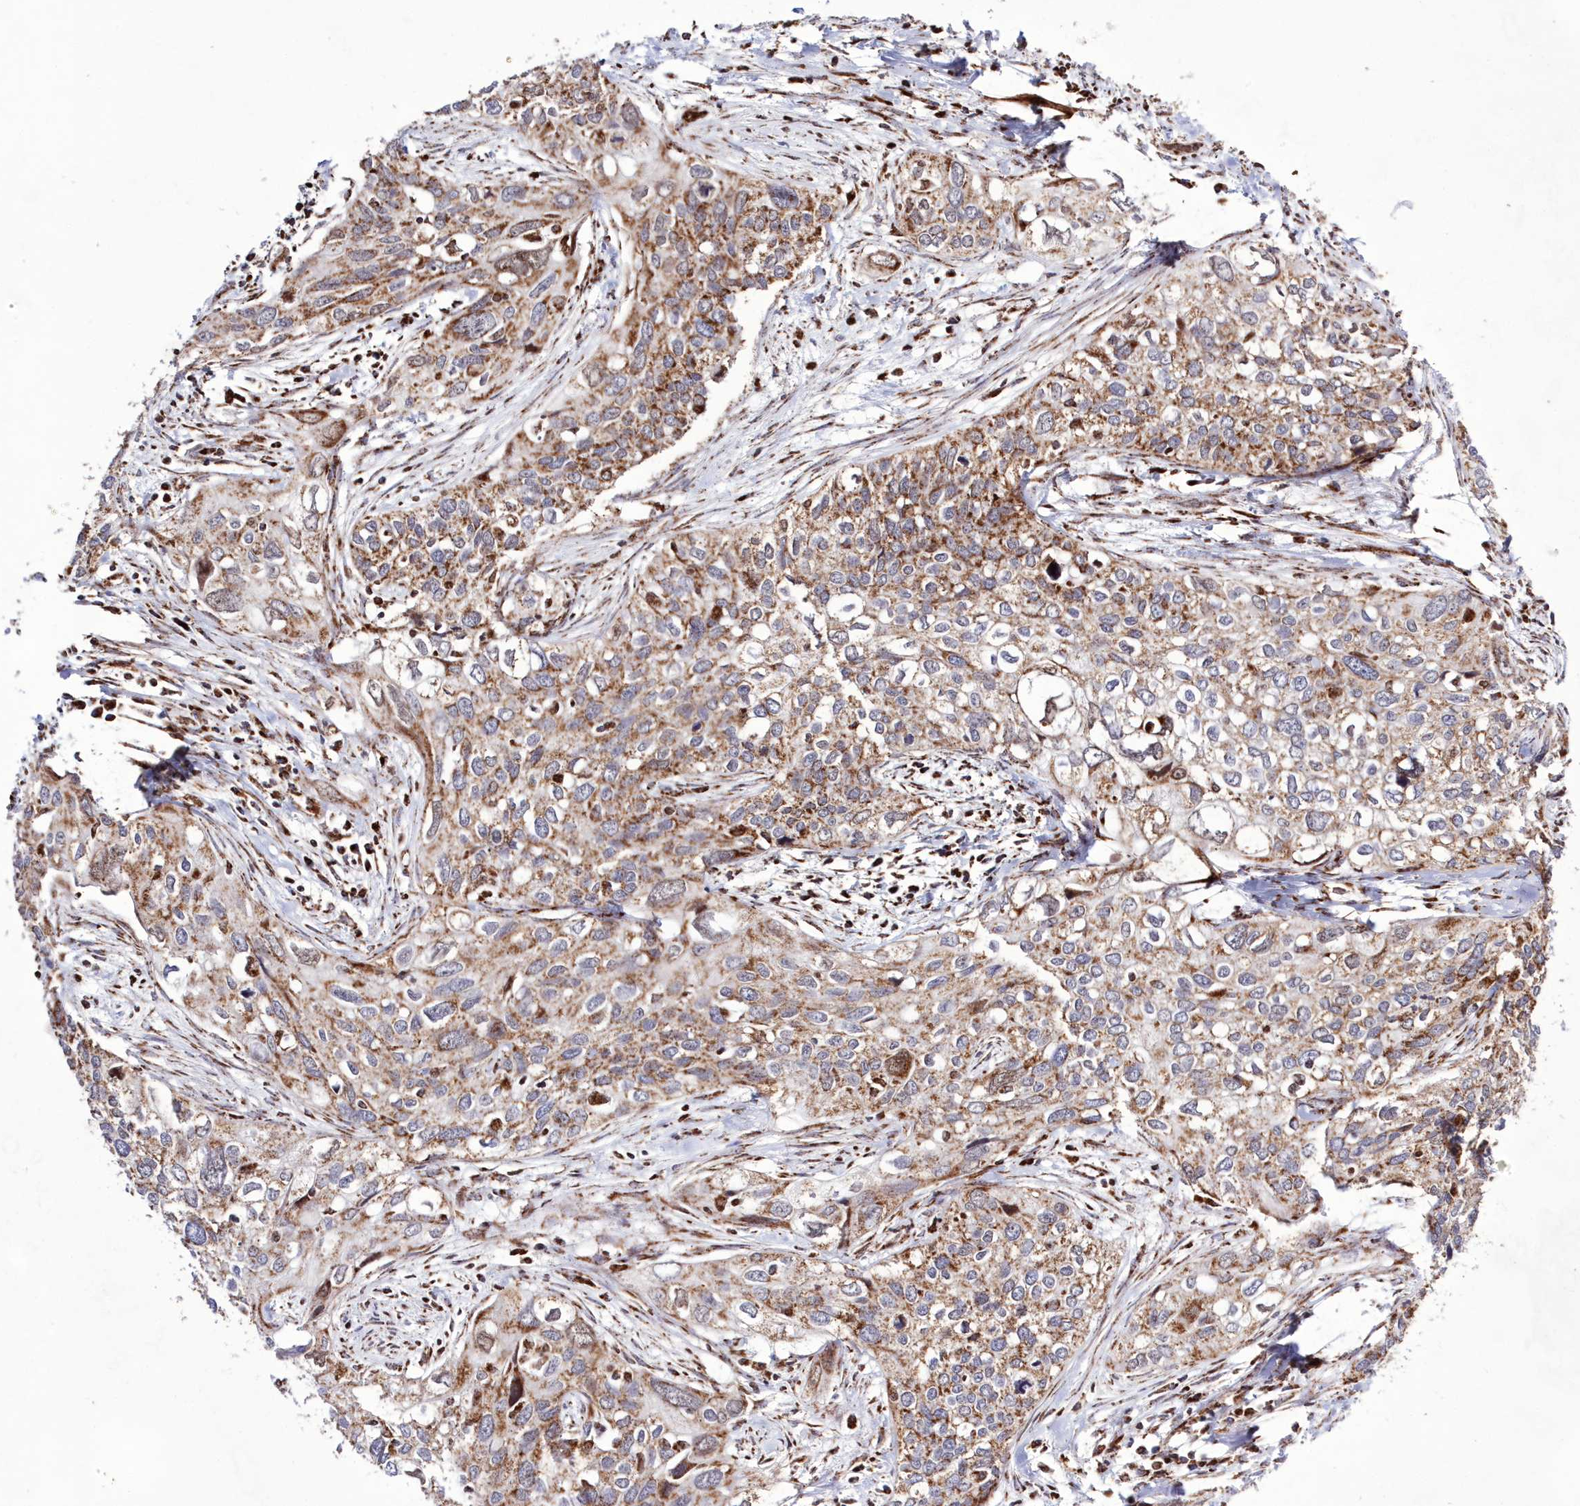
{"staining": {"intensity": "moderate", "quantity": ">75%", "location": "cytoplasmic/membranous"}, "tissue": "cervical cancer", "cell_type": "Tumor cells", "image_type": "cancer", "snomed": [{"axis": "morphology", "description": "Squamous cell carcinoma, NOS"}, {"axis": "topography", "description": "Cervix"}], "caption": "Human cervical squamous cell carcinoma stained for a protein (brown) demonstrates moderate cytoplasmic/membranous positive positivity in approximately >75% of tumor cells.", "gene": "HADHB", "patient": {"sex": "female", "age": 55}}